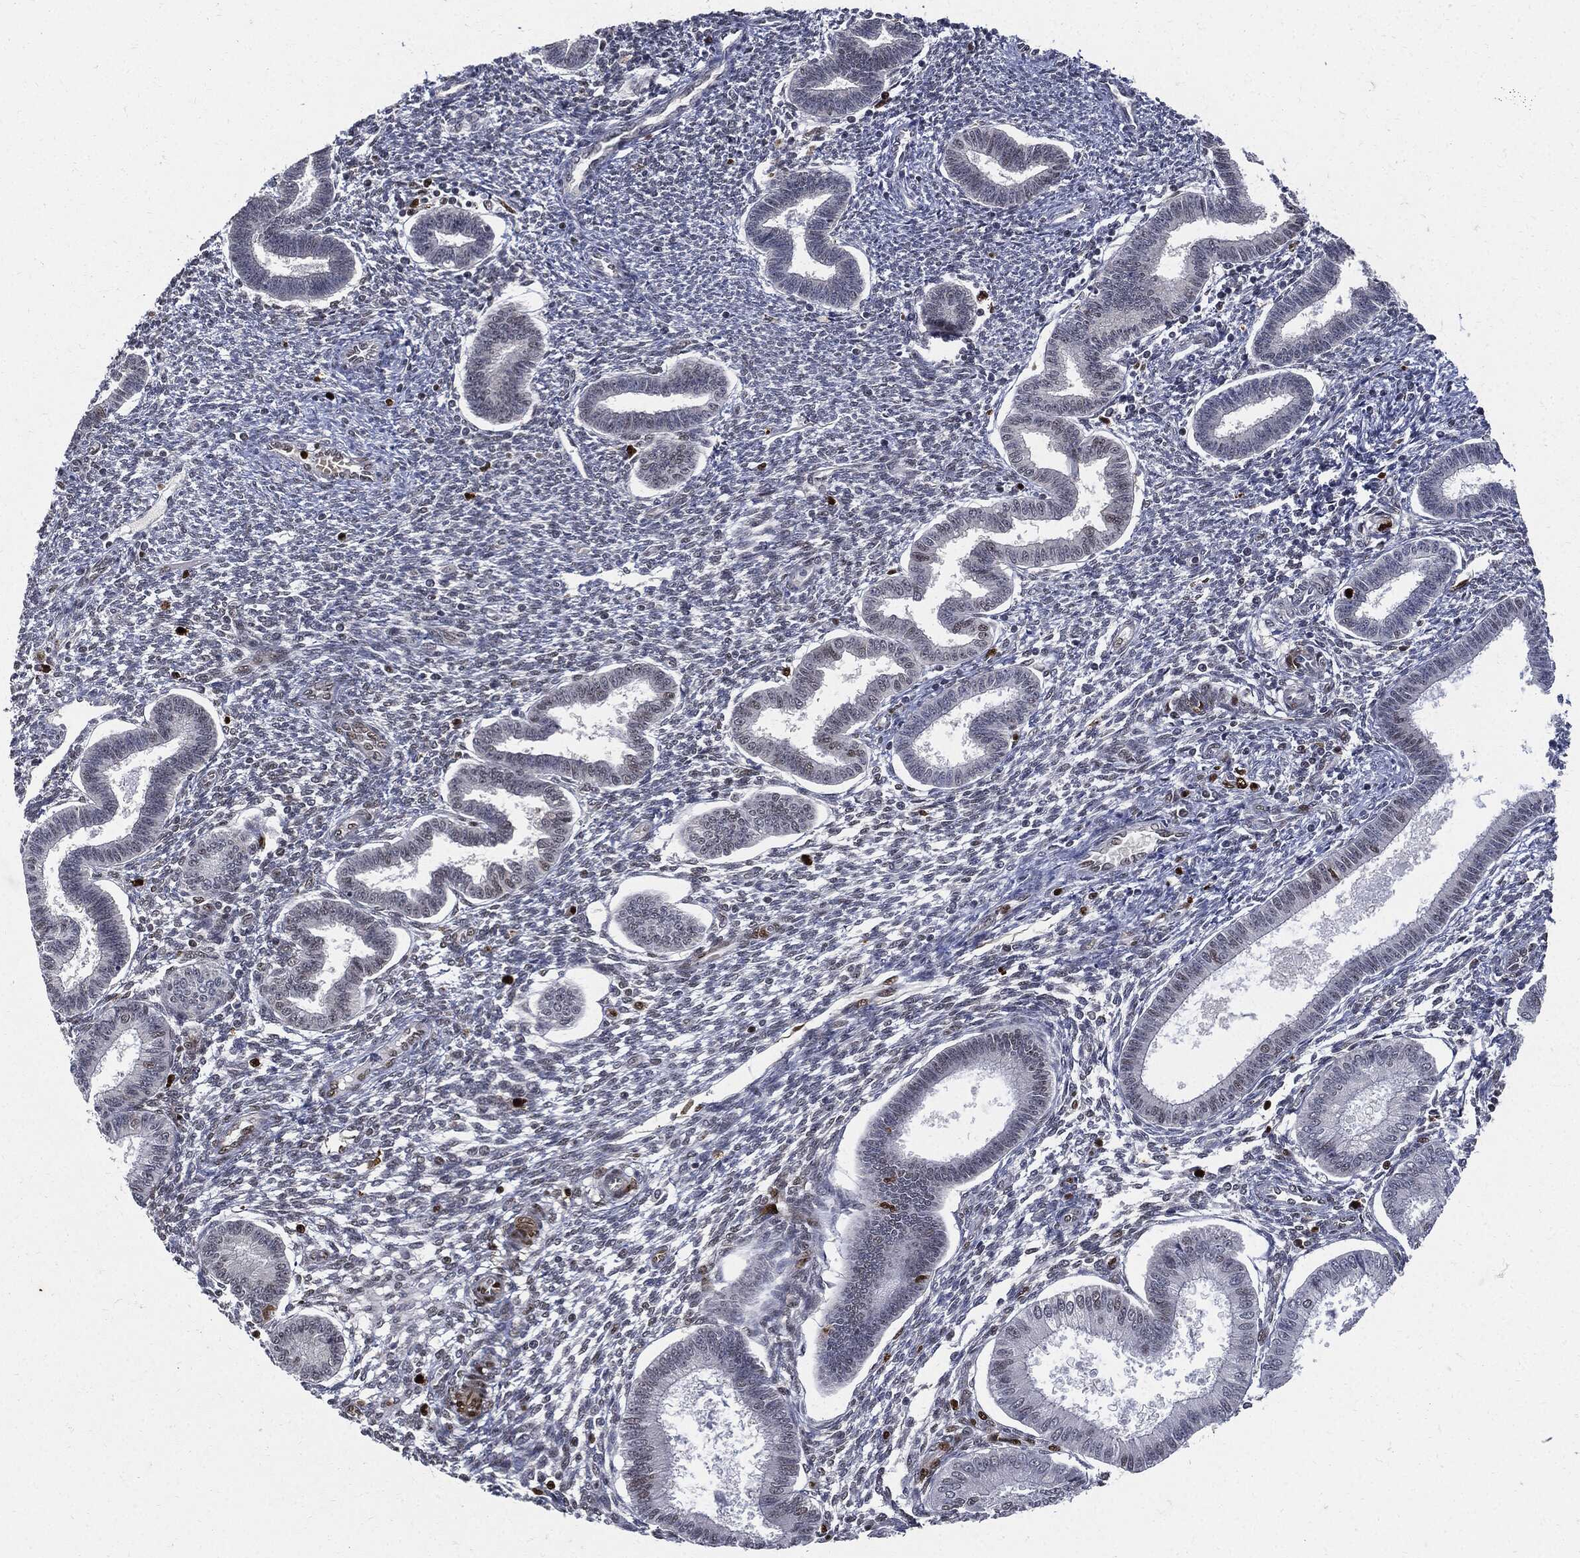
{"staining": {"intensity": "strong", "quantity": "<25%", "location": "nuclear"}, "tissue": "endometrium", "cell_type": "Cells in endometrial stroma", "image_type": "normal", "snomed": [{"axis": "morphology", "description": "Normal tissue, NOS"}, {"axis": "topography", "description": "Endometrium"}], "caption": "Immunohistochemistry staining of normal endometrium, which reveals medium levels of strong nuclear expression in approximately <25% of cells in endometrial stroma indicating strong nuclear protein expression. The staining was performed using DAB (3,3'-diaminobenzidine) (brown) for protein detection and nuclei were counterstained in hematoxylin (blue).", "gene": "PCNA", "patient": {"sex": "female", "age": 43}}